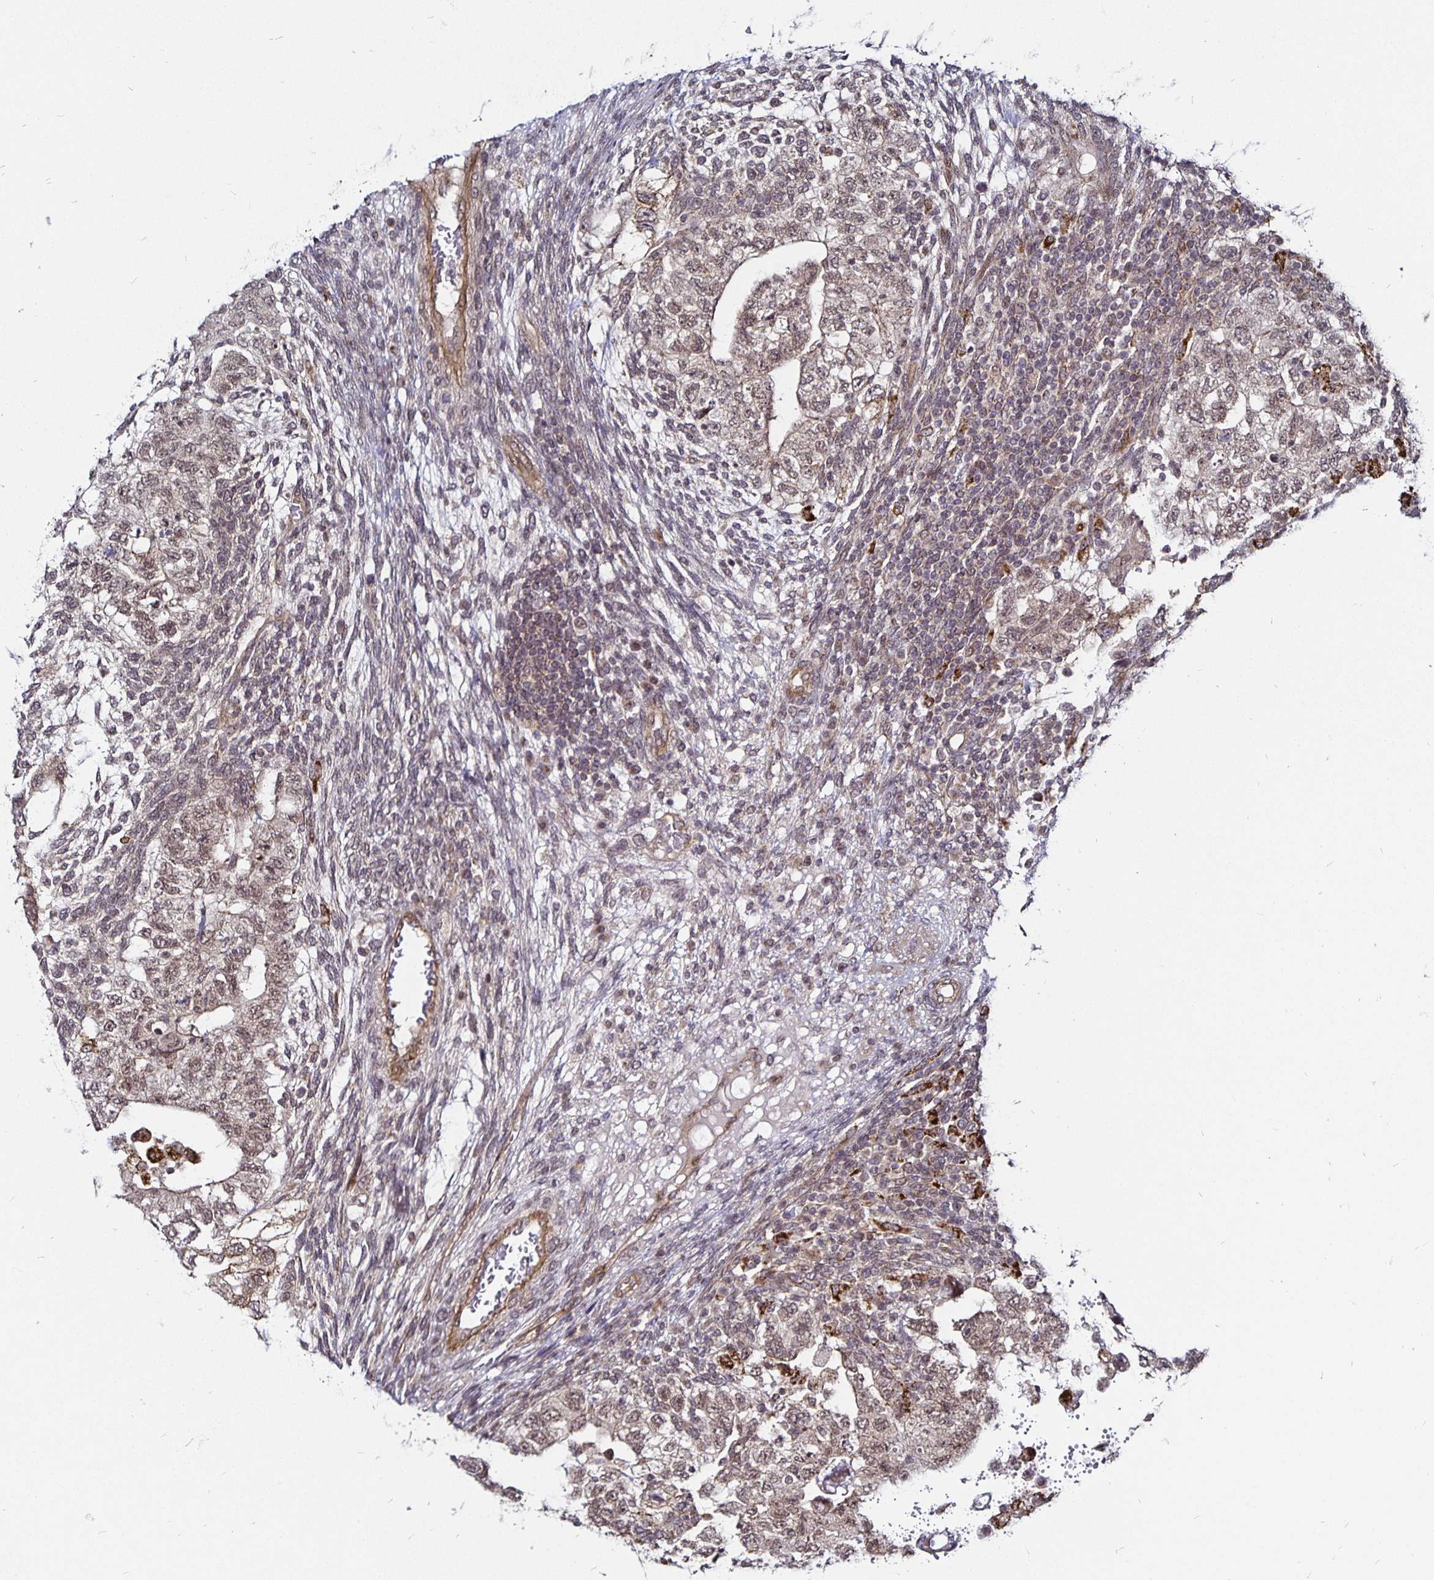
{"staining": {"intensity": "weak", "quantity": "25%-75%", "location": "nuclear"}, "tissue": "testis cancer", "cell_type": "Tumor cells", "image_type": "cancer", "snomed": [{"axis": "morphology", "description": "Normal tissue, NOS"}, {"axis": "morphology", "description": "Carcinoma, Embryonal, NOS"}, {"axis": "topography", "description": "Testis"}], "caption": "A histopathology image of human testis cancer (embryonal carcinoma) stained for a protein reveals weak nuclear brown staining in tumor cells.", "gene": "CYP27A1", "patient": {"sex": "male", "age": 36}}